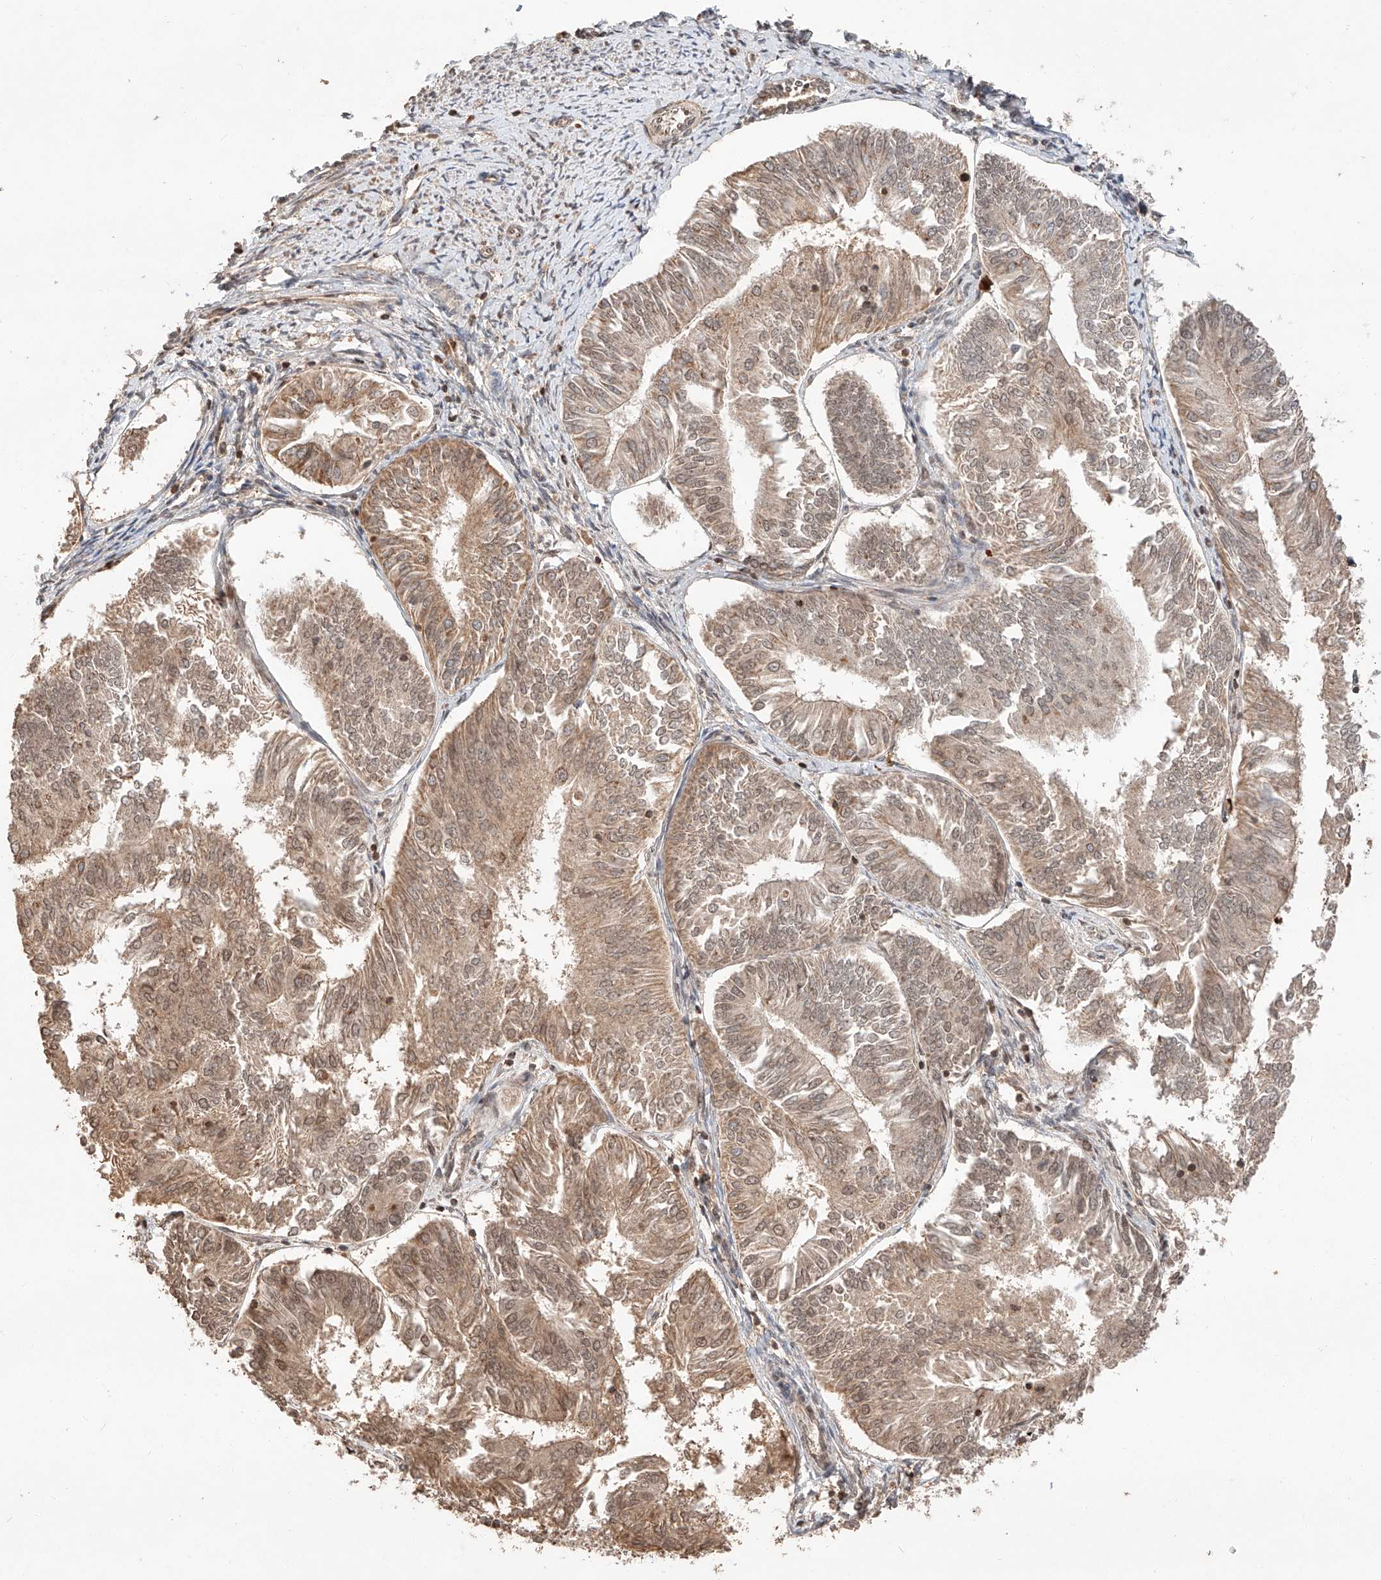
{"staining": {"intensity": "moderate", "quantity": ">75%", "location": "cytoplasmic/membranous,nuclear"}, "tissue": "endometrial cancer", "cell_type": "Tumor cells", "image_type": "cancer", "snomed": [{"axis": "morphology", "description": "Adenocarcinoma, NOS"}, {"axis": "topography", "description": "Endometrium"}], "caption": "Moderate cytoplasmic/membranous and nuclear staining is identified in approximately >75% of tumor cells in endometrial adenocarcinoma.", "gene": "ARHGAP33", "patient": {"sex": "female", "age": 58}}